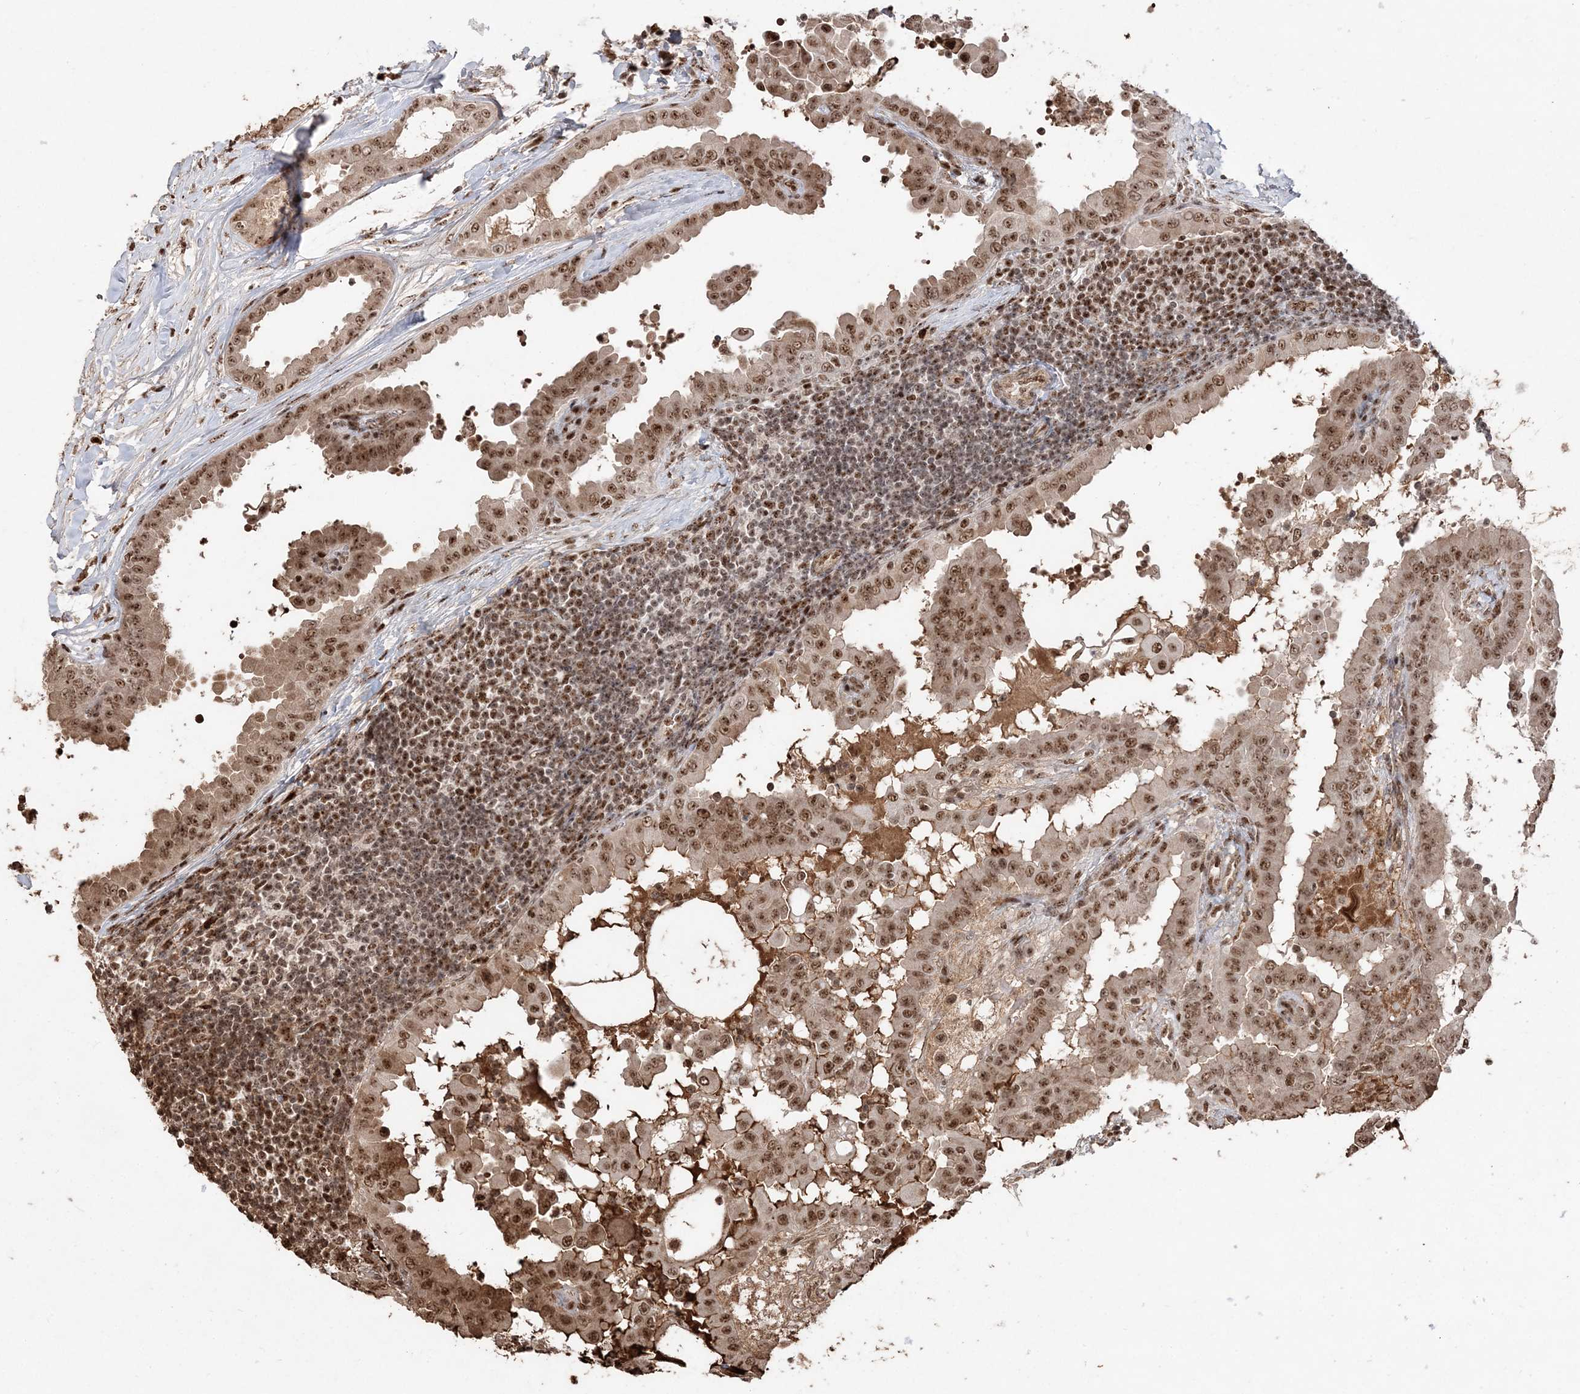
{"staining": {"intensity": "moderate", "quantity": ">75%", "location": "nuclear"}, "tissue": "thyroid cancer", "cell_type": "Tumor cells", "image_type": "cancer", "snomed": [{"axis": "morphology", "description": "Papillary adenocarcinoma, NOS"}, {"axis": "topography", "description": "Thyroid gland"}], "caption": "IHC of papillary adenocarcinoma (thyroid) displays medium levels of moderate nuclear staining in about >75% of tumor cells.", "gene": "RBM17", "patient": {"sex": "male", "age": 33}}